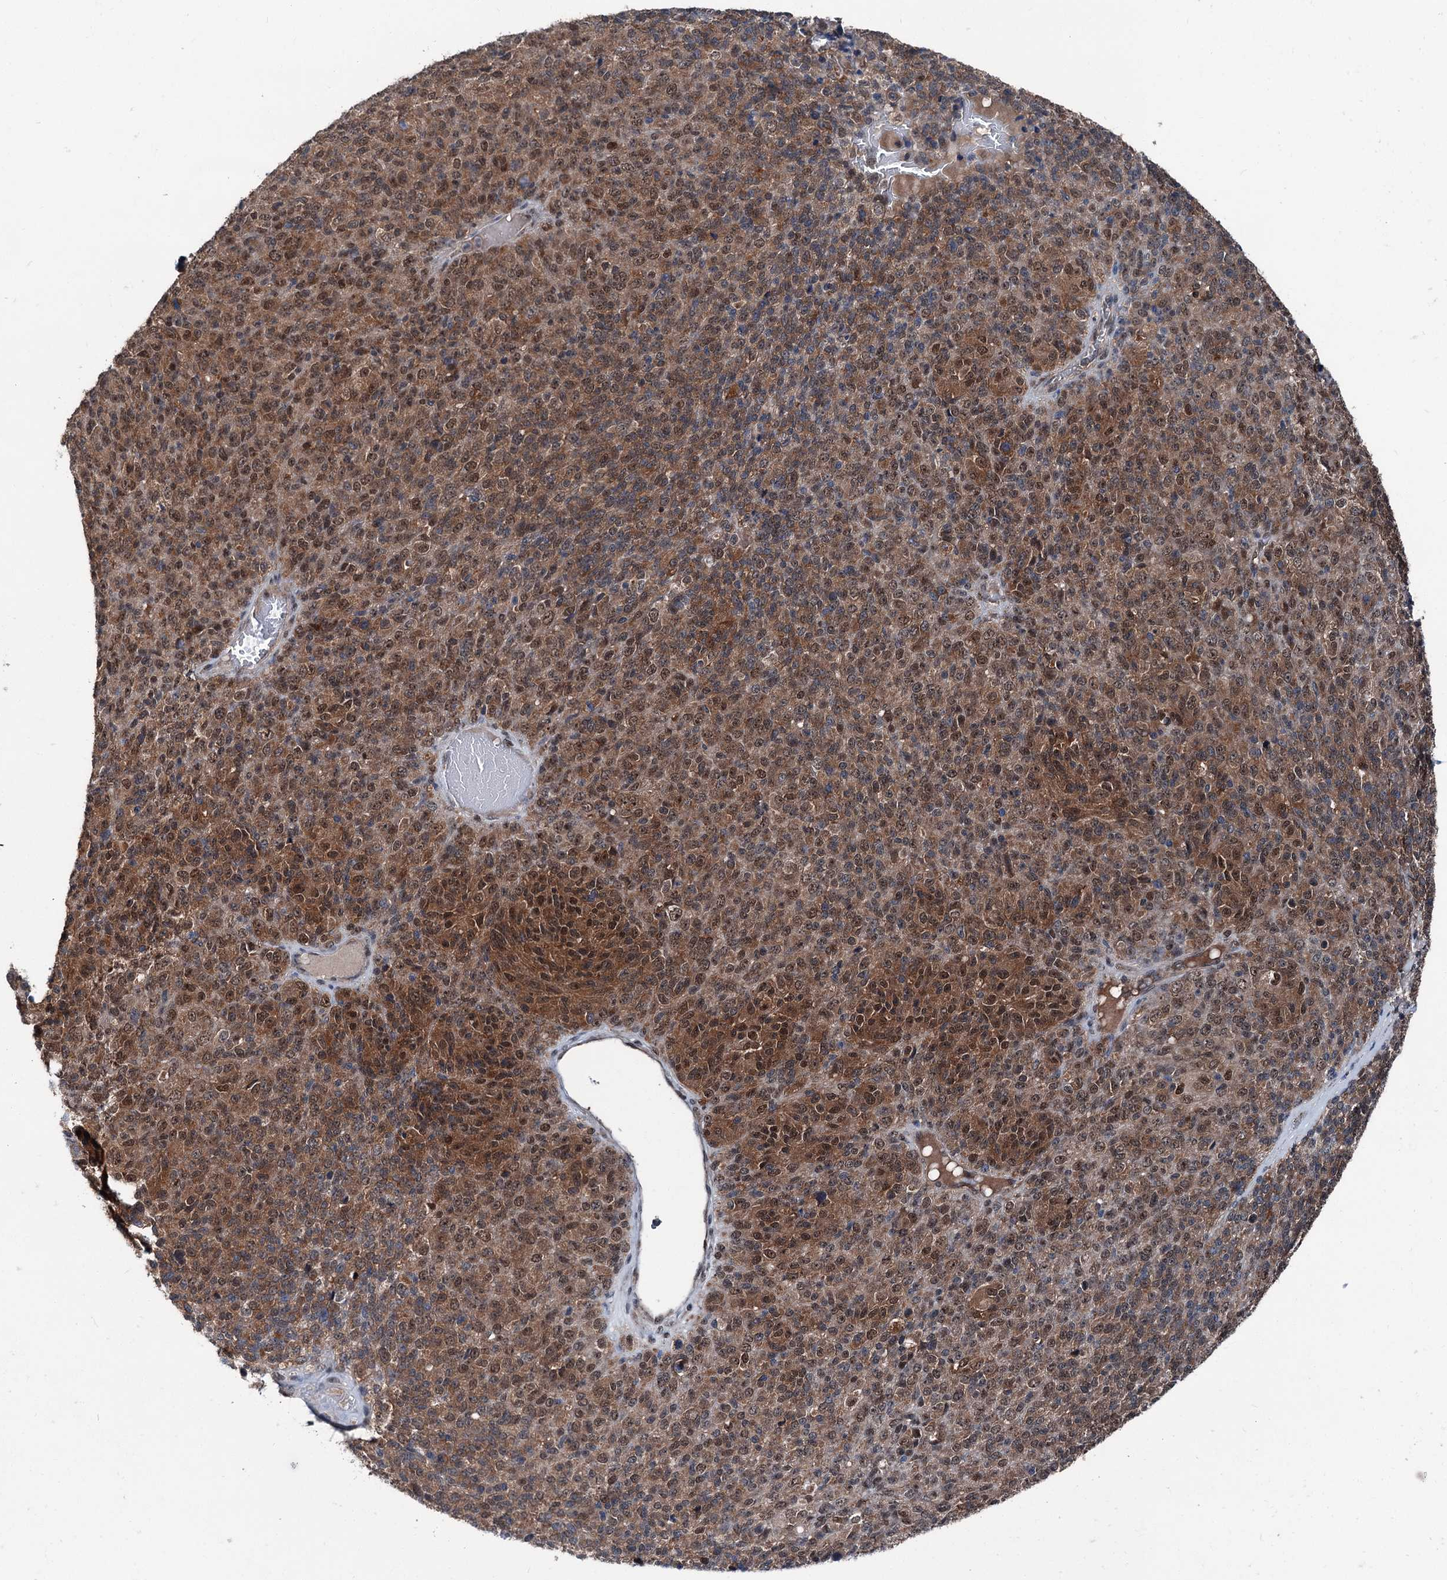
{"staining": {"intensity": "strong", "quantity": ">75%", "location": "cytoplasmic/membranous,nuclear"}, "tissue": "melanoma", "cell_type": "Tumor cells", "image_type": "cancer", "snomed": [{"axis": "morphology", "description": "Malignant melanoma, Metastatic site"}, {"axis": "topography", "description": "Brain"}], "caption": "This micrograph shows IHC staining of human malignant melanoma (metastatic site), with high strong cytoplasmic/membranous and nuclear positivity in about >75% of tumor cells.", "gene": "PSMD13", "patient": {"sex": "female", "age": 56}}